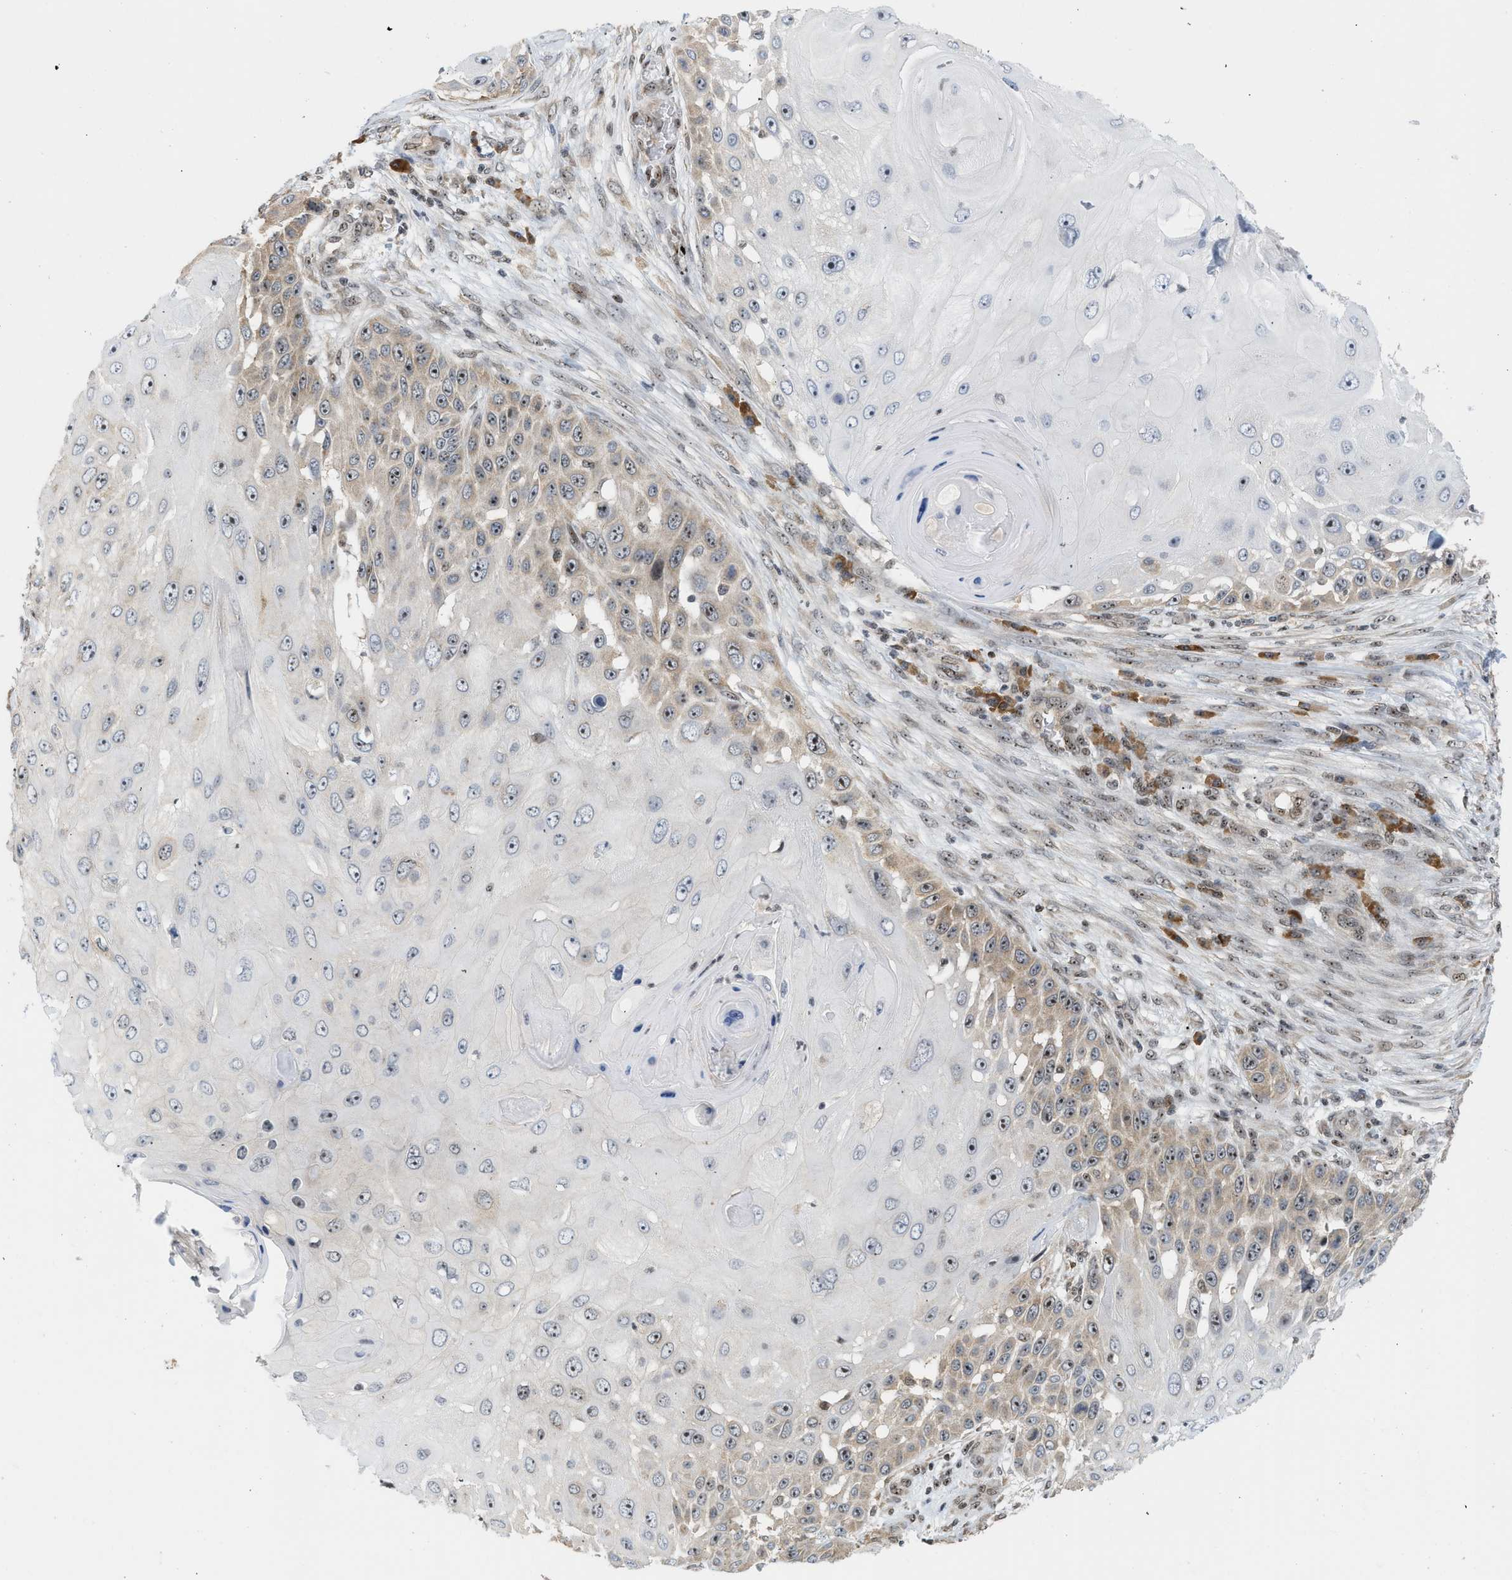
{"staining": {"intensity": "moderate", "quantity": "25%-75%", "location": "nuclear"}, "tissue": "skin cancer", "cell_type": "Tumor cells", "image_type": "cancer", "snomed": [{"axis": "morphology", "description": "Squamous cell carcinoma, NOS"}, {"axis": "topography", "description": "Skin"}], "caption": "High-magnification brightfield microscopy of skin cancer (squamous cell carcinoma) stained with DAB (brown) and counterstained with hematoxylin (blue). tumor cells exhibit moderate nuclear positivity is appreciated in about25%-75% of cells.", "gene": "ZNF22", "patient": {"sex": "female", "age": 44}}